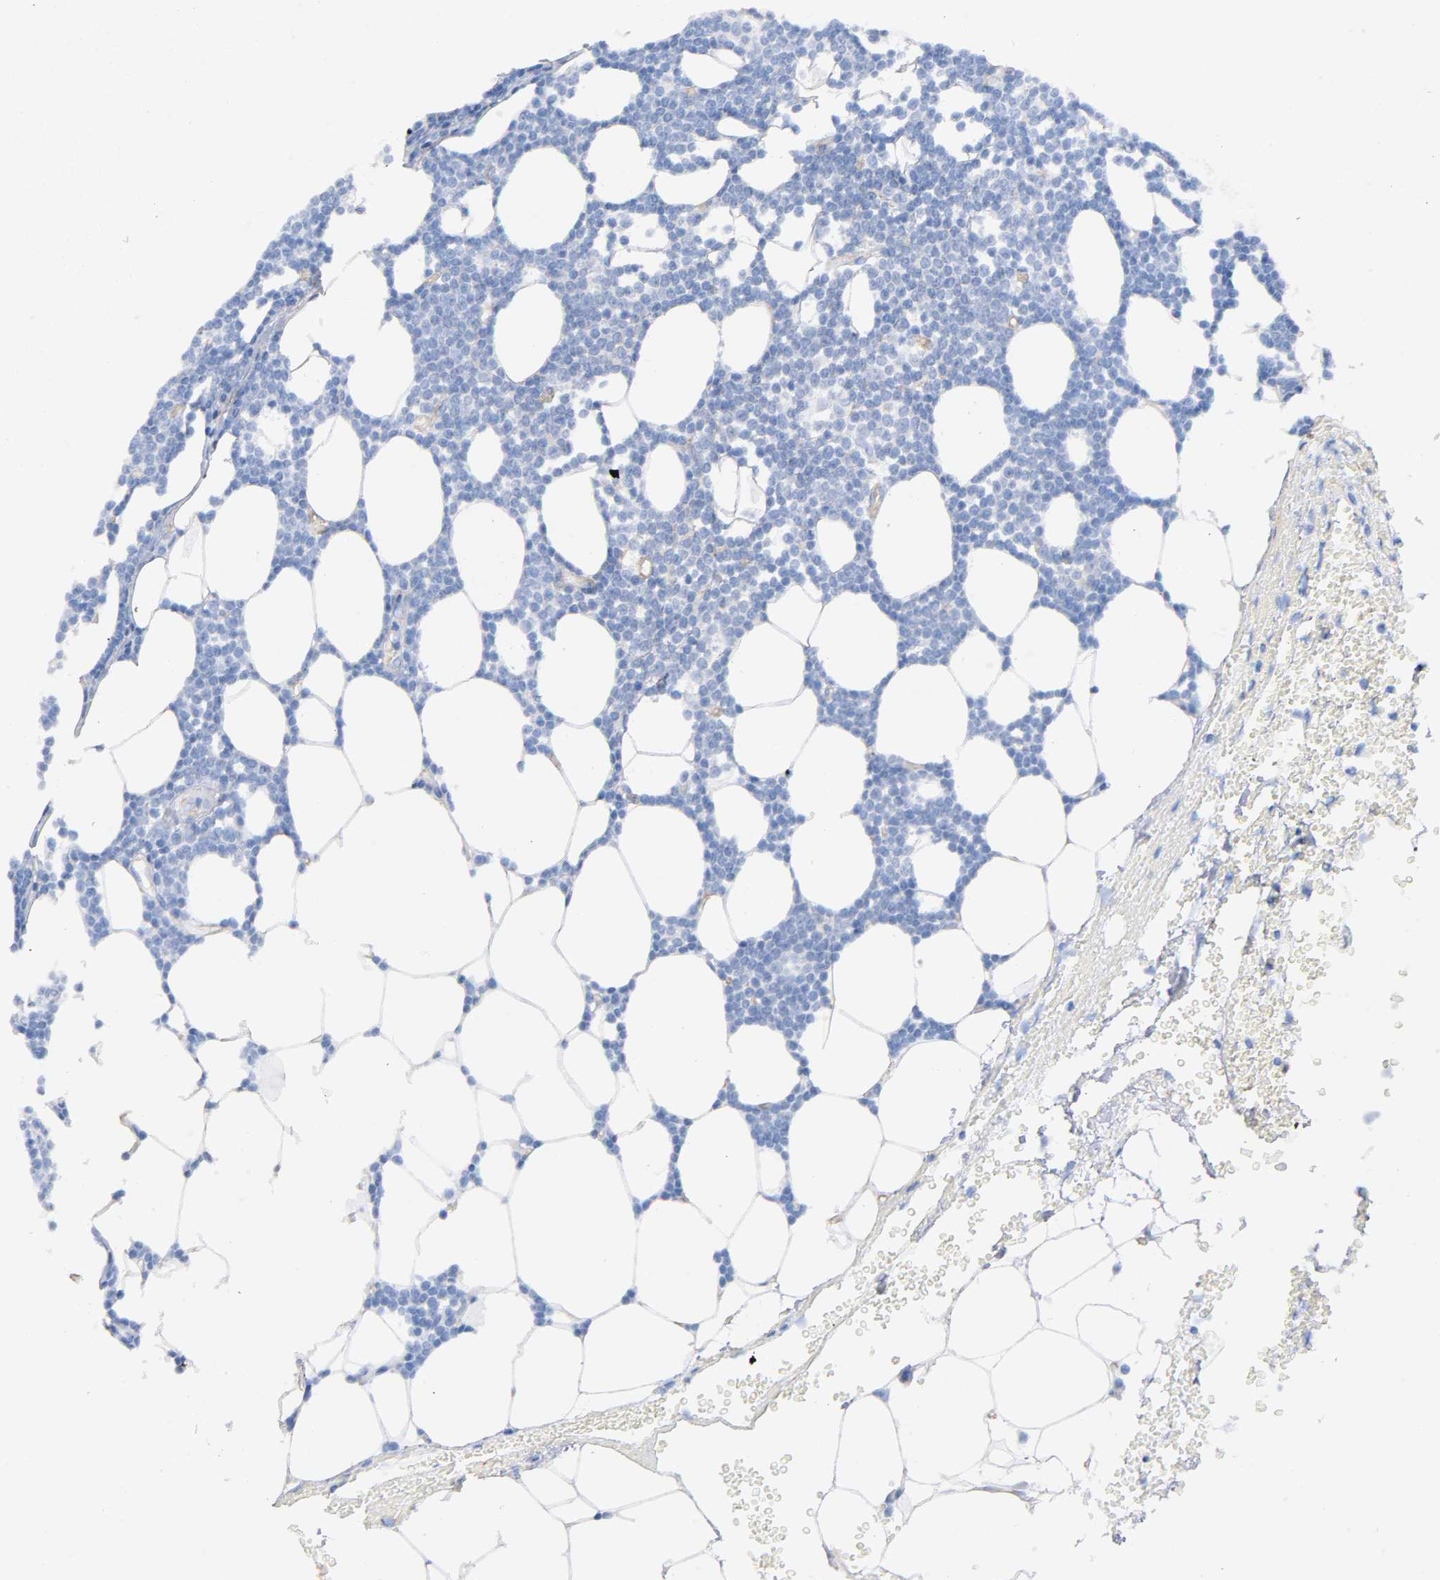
{"staining": {"intensity": "weak", "quantity": "<25%", "location": "cytoplasmic/membranous"}, "tissue": "lymphoma", "cell_type": "Tumor cells", "image_type": "cancer", "snomed": [{"axis": "morphology", "description": "Malignant lymphoma, non-Hodgkin's type, Low grade"}, {"axis": "topography", "description": "Soft tissue"}], "caption": "An immunohistochemistry histopathology image of malignant lymphoma, non-Hodgkin's type (low-grade) is shown. There is no staining in tumor cells of malignant lymphoma, non-Hodgkin's type (low-grade).", "gene": "SPTAN1", "patient": {"sex": "male", "age": 92}}